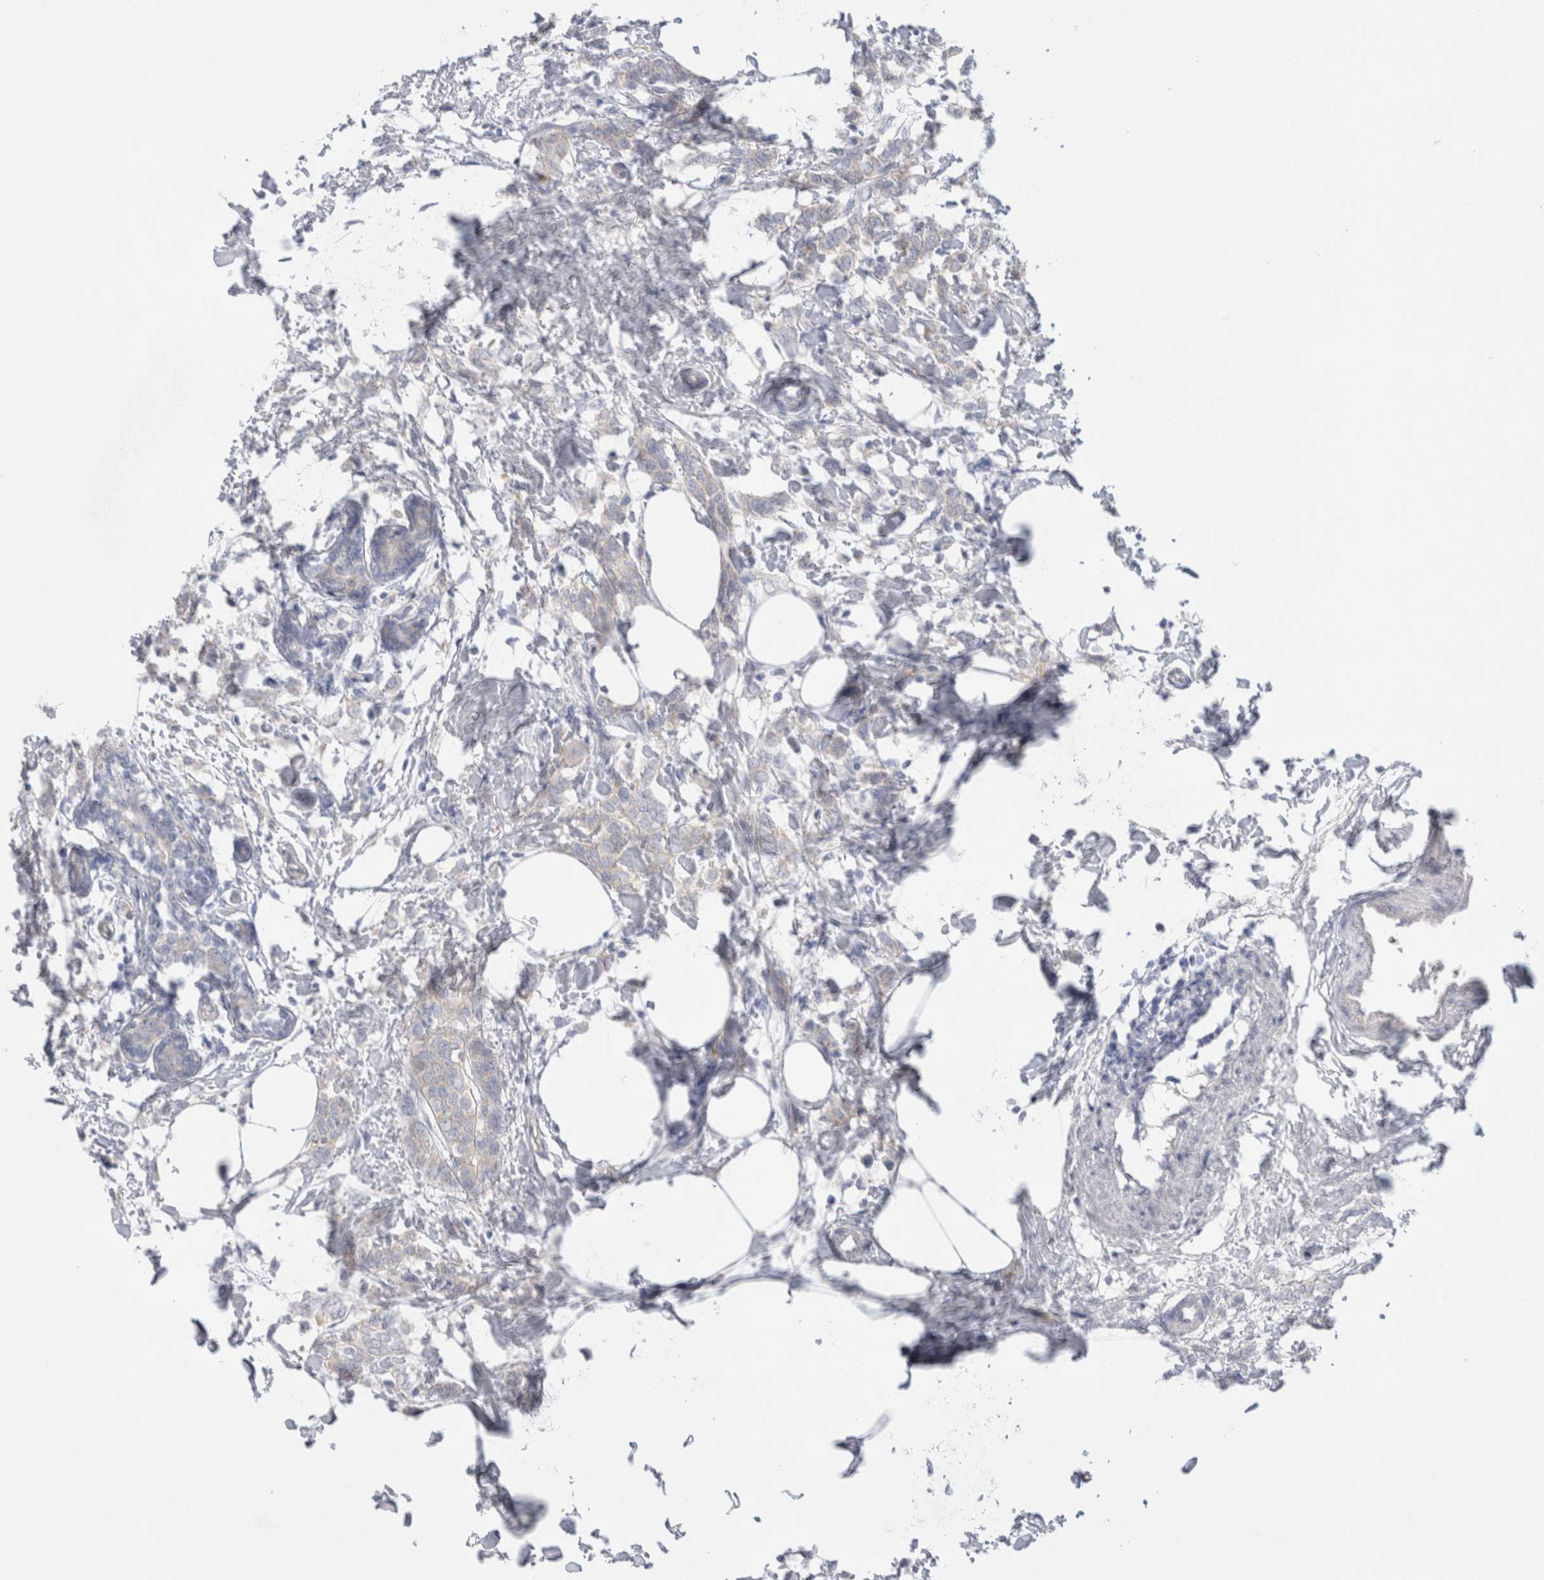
{"staining": {"intensity": "negative", "quantity": "none", "location": "none"}, "tissue": "breast cancer", "cell_type": "Tumor cells", "image_type": "cancer", "snomed": [{"axis": "morphology", "description": "Lobular carcinoma, in situ"}, {"axis": "morphology", "description": "Lobular carcinoma"}, {"axis": "topography", "description": "Breast"}], "caption": "A histopathology image of lobular carcinoma (breast) stained for a protein displays no brown staining in tumor cells.", "gene": "WIPF2", "patient": {"sex": "female", "age": 41}}